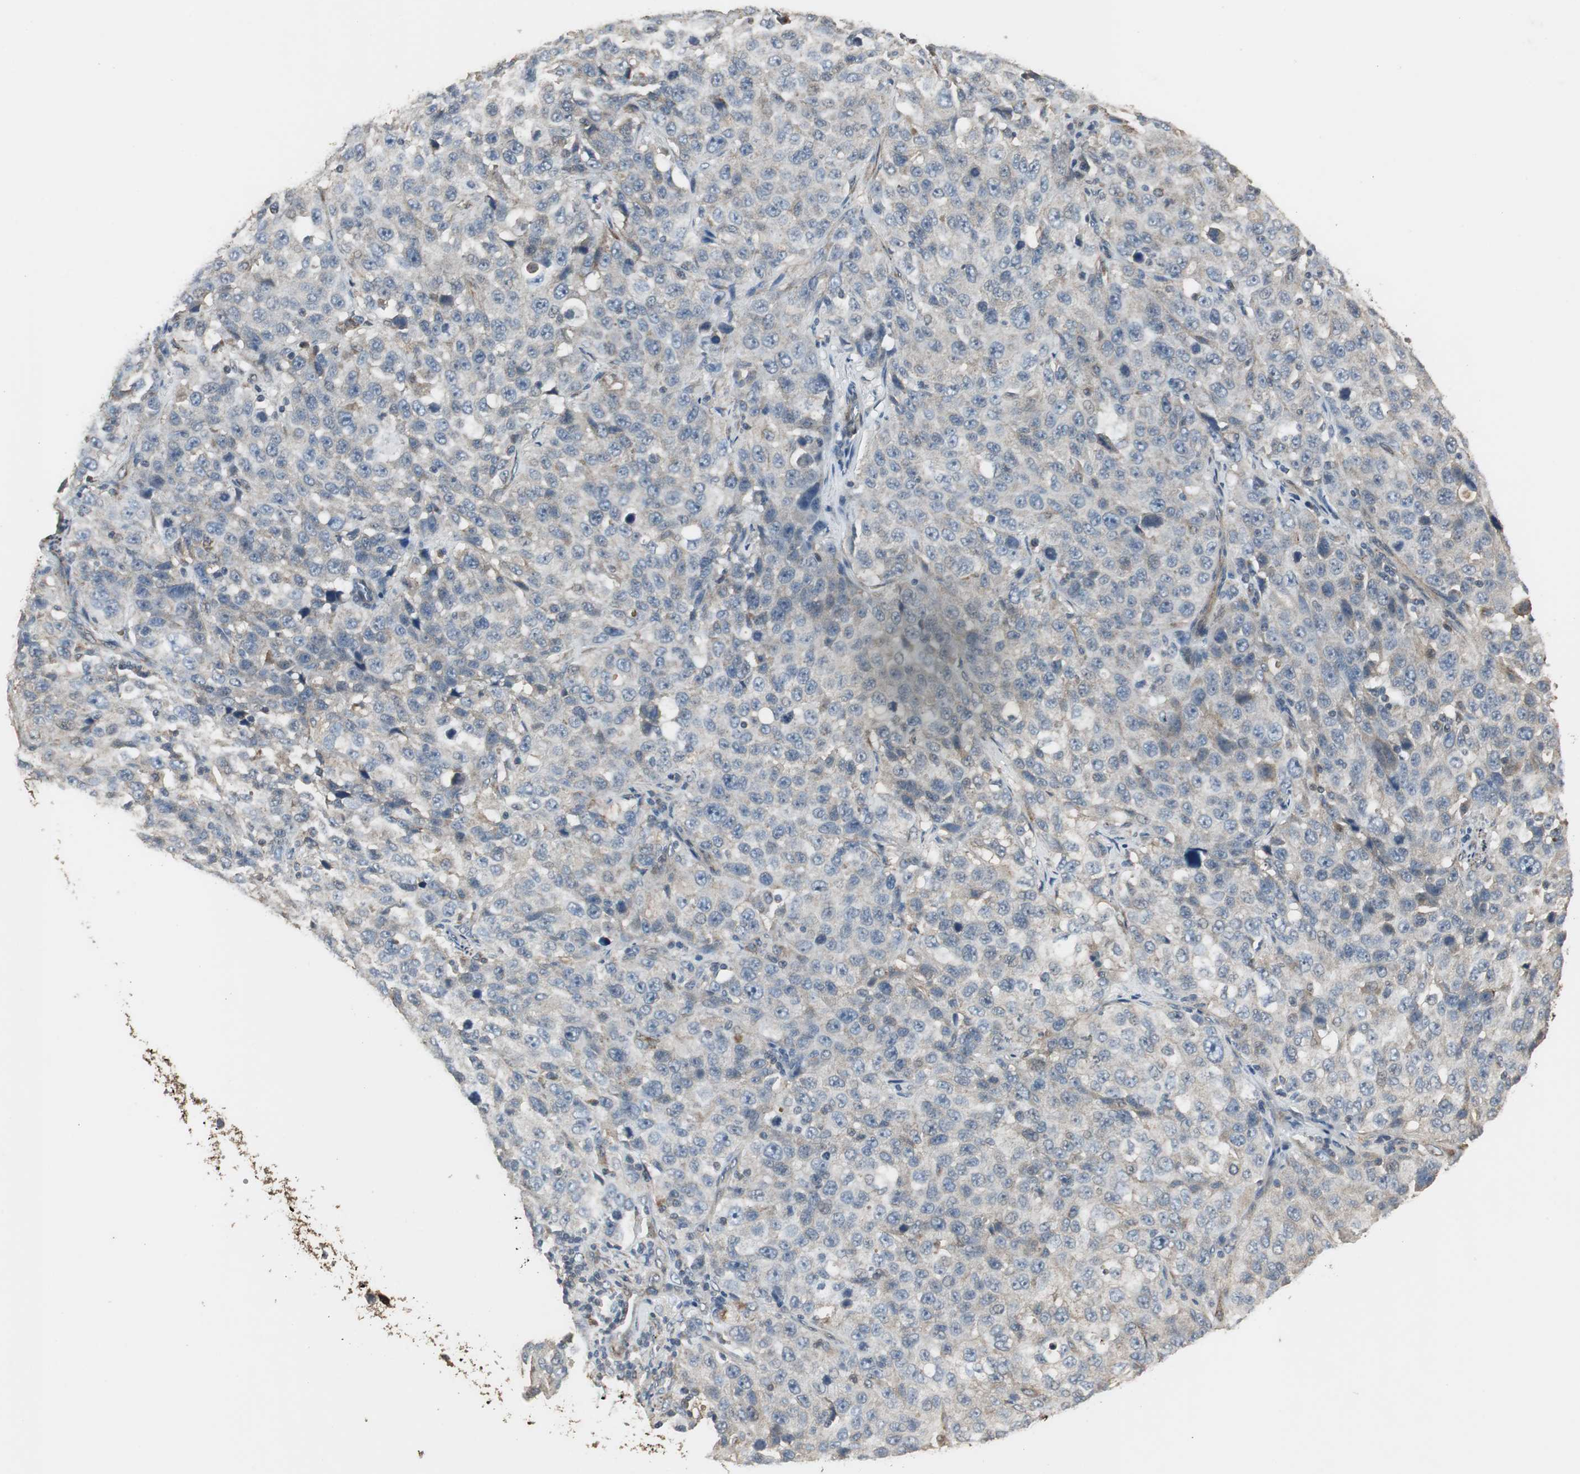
{"staining": {"intensity": "weak", "quantity": "25%-75%", "location": "cytoplasmic/membranous"}, "tissue": "stomach cancer", "cell_type": "Tumor cells", "image_type": "cancer", "snomed": [{"axis": "morphology", "description": "Normal tissue, NOS"}, {"axis": "morphology", "description": "Adenocarcinoma, NOS"}, {"axis": "topography", "description": "Stomach"}], "caption": "Immunohistochemical staining of stomach adenocarcinoma demonstrates low levels of weak cytoplasmic/membranous protein expression in about 25%-75% of tumor cells. Ihc stains the protein of interest in brown and the nuclei are stained blue.", "gene": "JTB", "patient": {"sex": "male", "age": 48}}